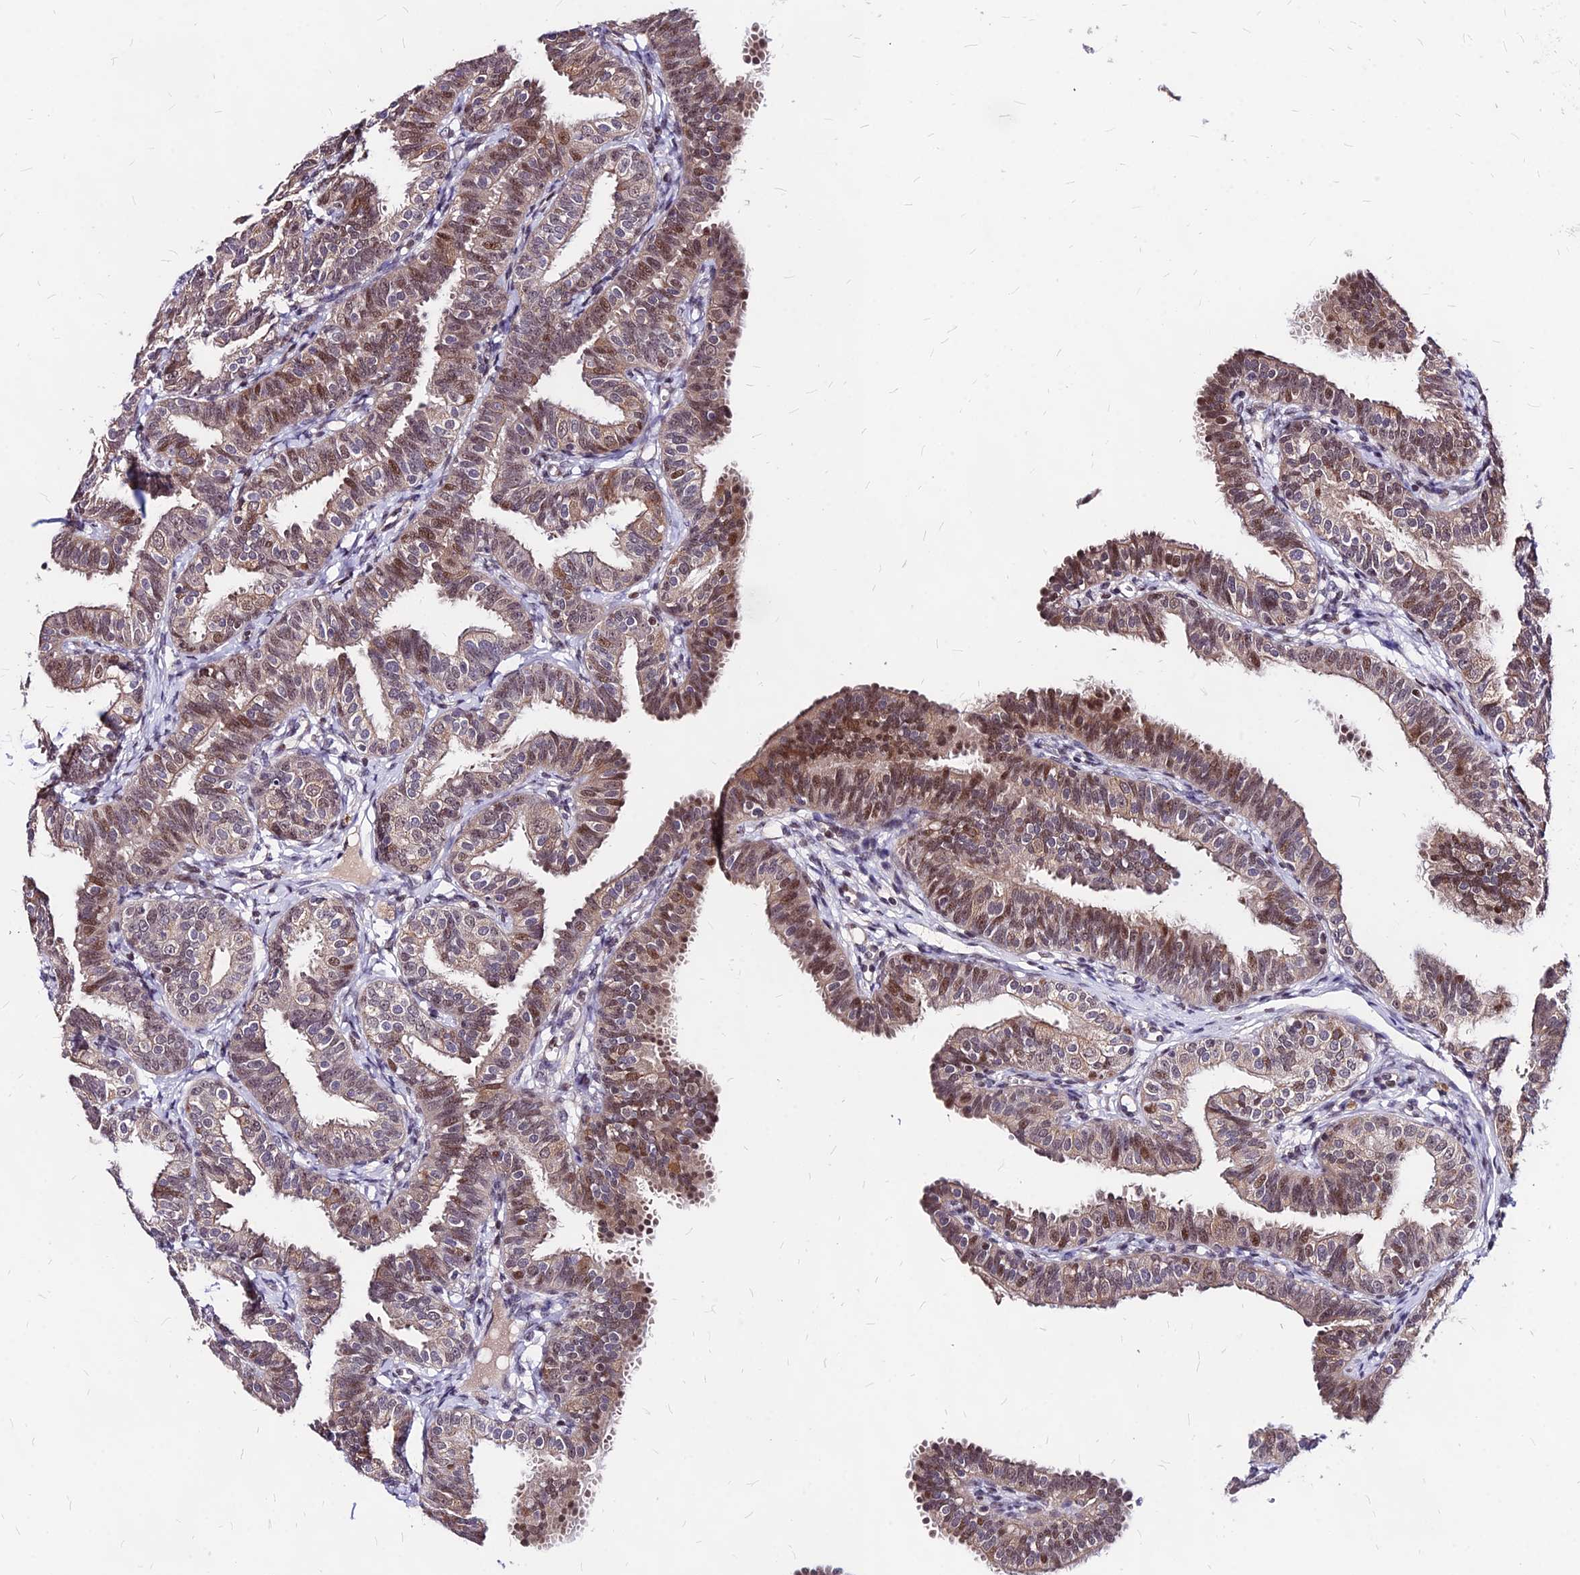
{"staining": {"intensity": "moderate", "quantity": ">75%", "location": "cytoplasmic/membranous,nuclear"}, "tissue": "fallopian tube", "cell_type": "Glandular cells", "image_type": "normal", "snomed": [{"axis": "morphology", "description": "Normal tissue, NOS"}, {"axis": "topography", "description": "Fallopian tube"}], "caption": "Immunohistochemical staining of benign fallopian tube displays moderate cytoplasmic/membranous,nuclear protein staining in approximately >75% of glandular cells. The staining is performed using DAB (3,3'-diaminobenzidine) brown chromogen to label protein expression. The nuclei are counter-stained blue using hematoxylin.", "gene": "DDX55", "patient": {"sex": "female", "age": 35}}